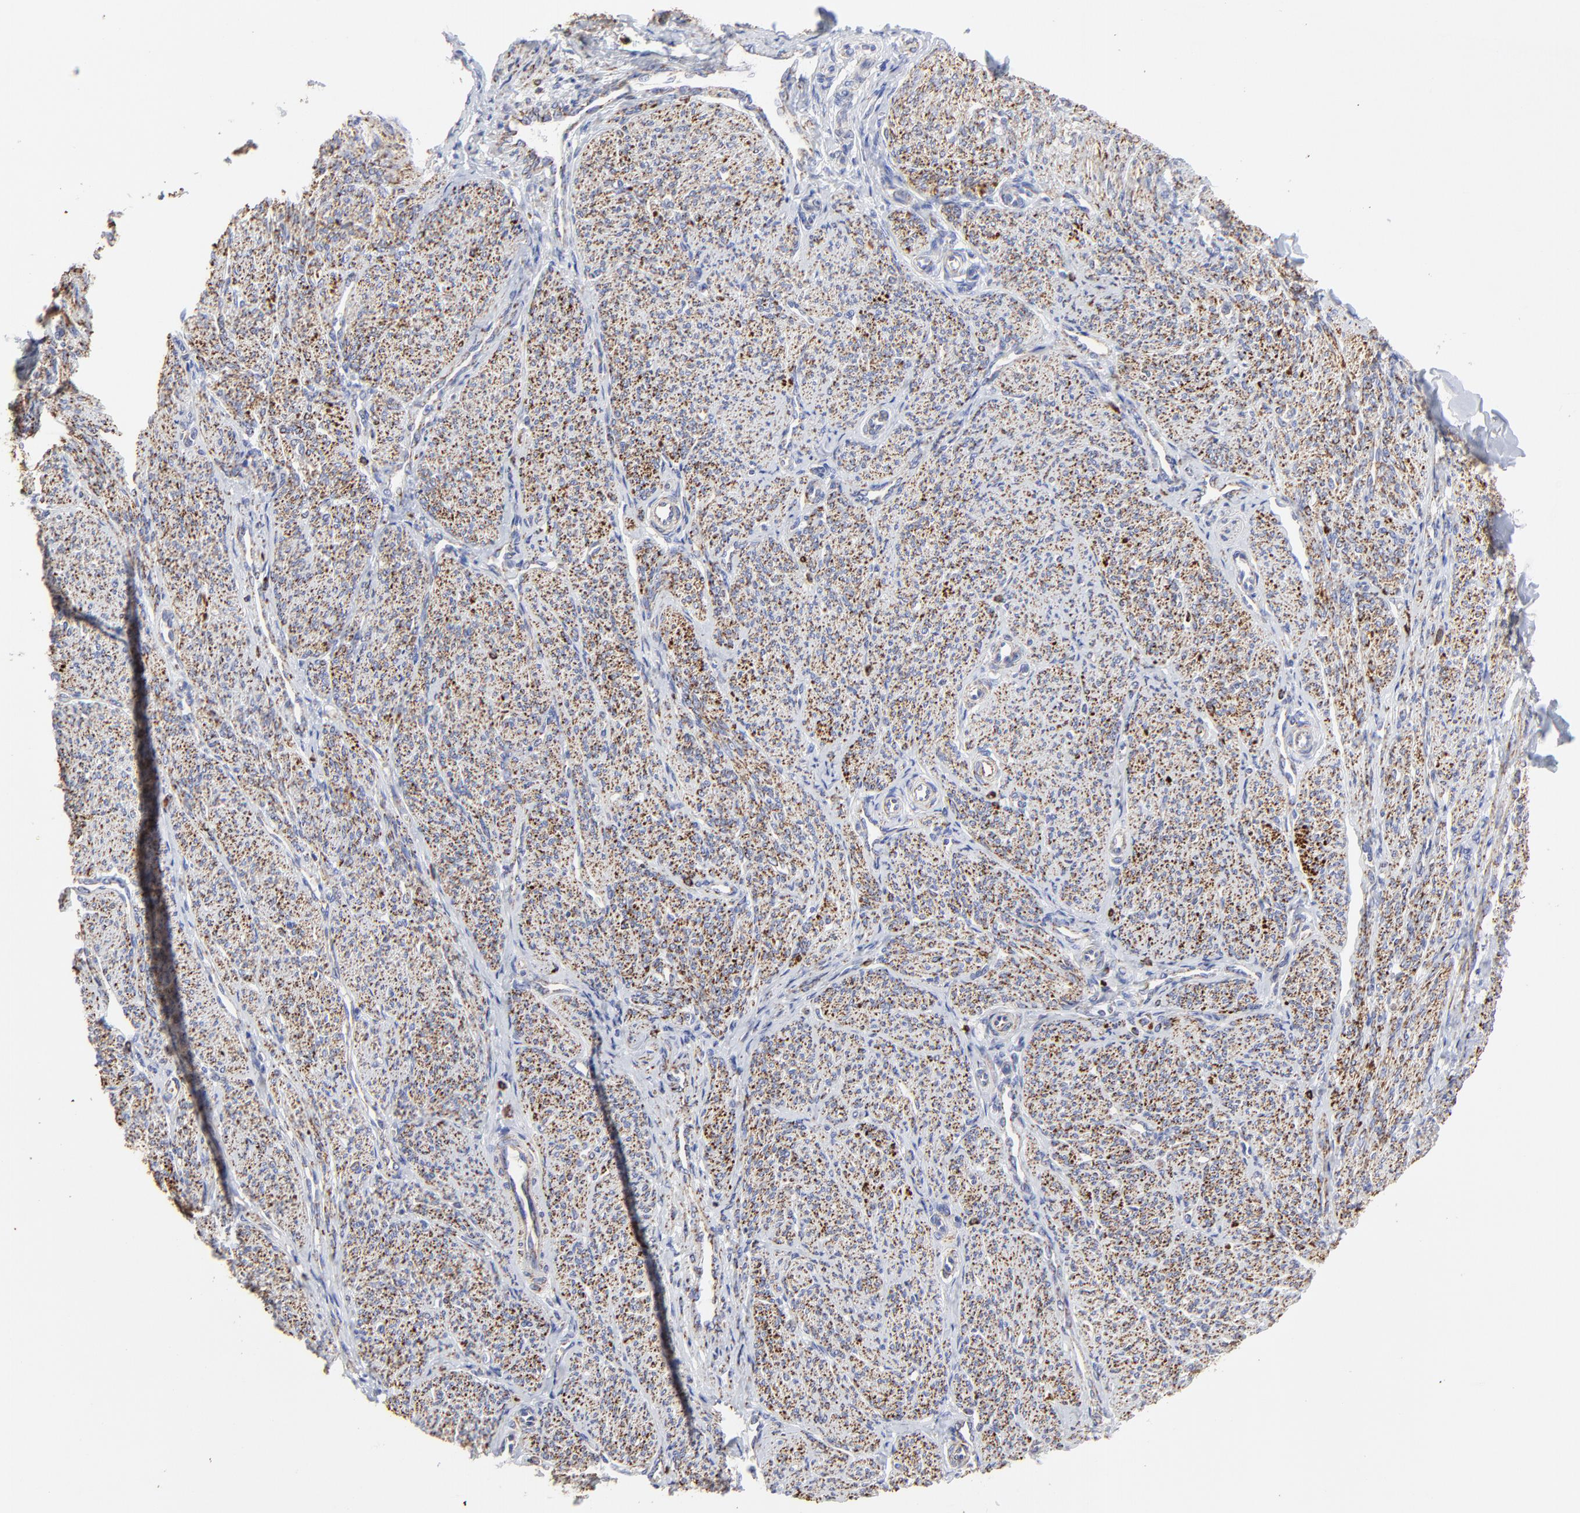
{"staining": {"intensity": "moderate", "quantity": ">75%", "location": "cytoplasmic/membranous"}, "tissue": "smooth muscle", "cell_type": "Smooth muscle cells", "image_type": "normal", "snomed": [{"axis": "morphology", "description": "Normal tissue, NOS"}, {"axis": "topography", "description": "Smooth muscle"}], "caption": "Smooth muscle stained with DAB immunohistochemistry shows medium levels of moderate cytoplasmic/membranous expression in approximately >75% of smooth muscle cells.", "gene": "PINK1", "patient": {"sex": "female", "age": 65}}